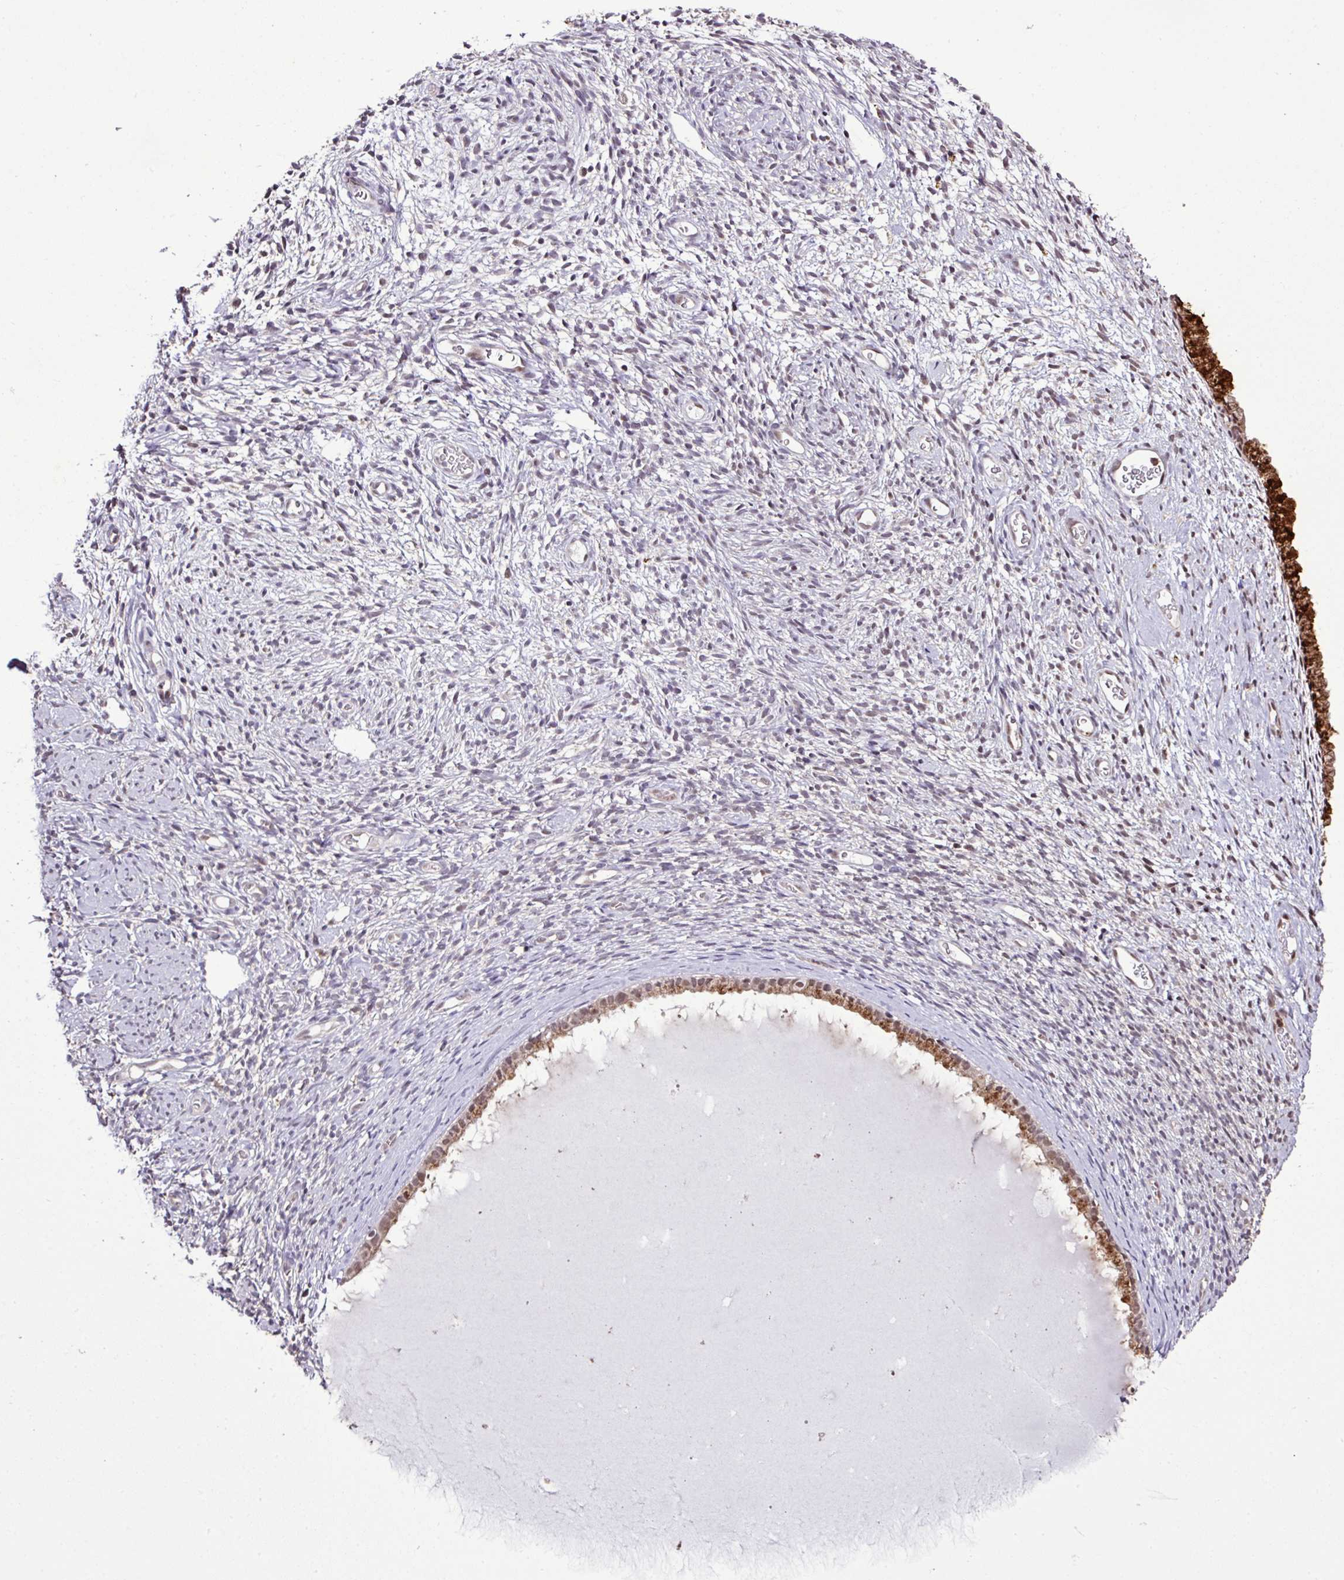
{"staining": {"intensity": "strong", "quantity": ">75%", "location": "cytoplasmic/membranous,nuclear"}, "tissue": "cervix", "cell_type": "Glandular cells", "image_type": "normal", "snomed": [{"axis": "morphology", "description": "Normal tissue, NOS"}, {"axis": "topography", "description": "Cervix"}], "caption": "Protein expression analysis of unremarkable cervix exhibits strong cytoplasmic/membranous,nuclear staining in approximately >75% of glandular cells.", "gene": "SMCO4", "patient": {"sex": "female", "age": 76}}